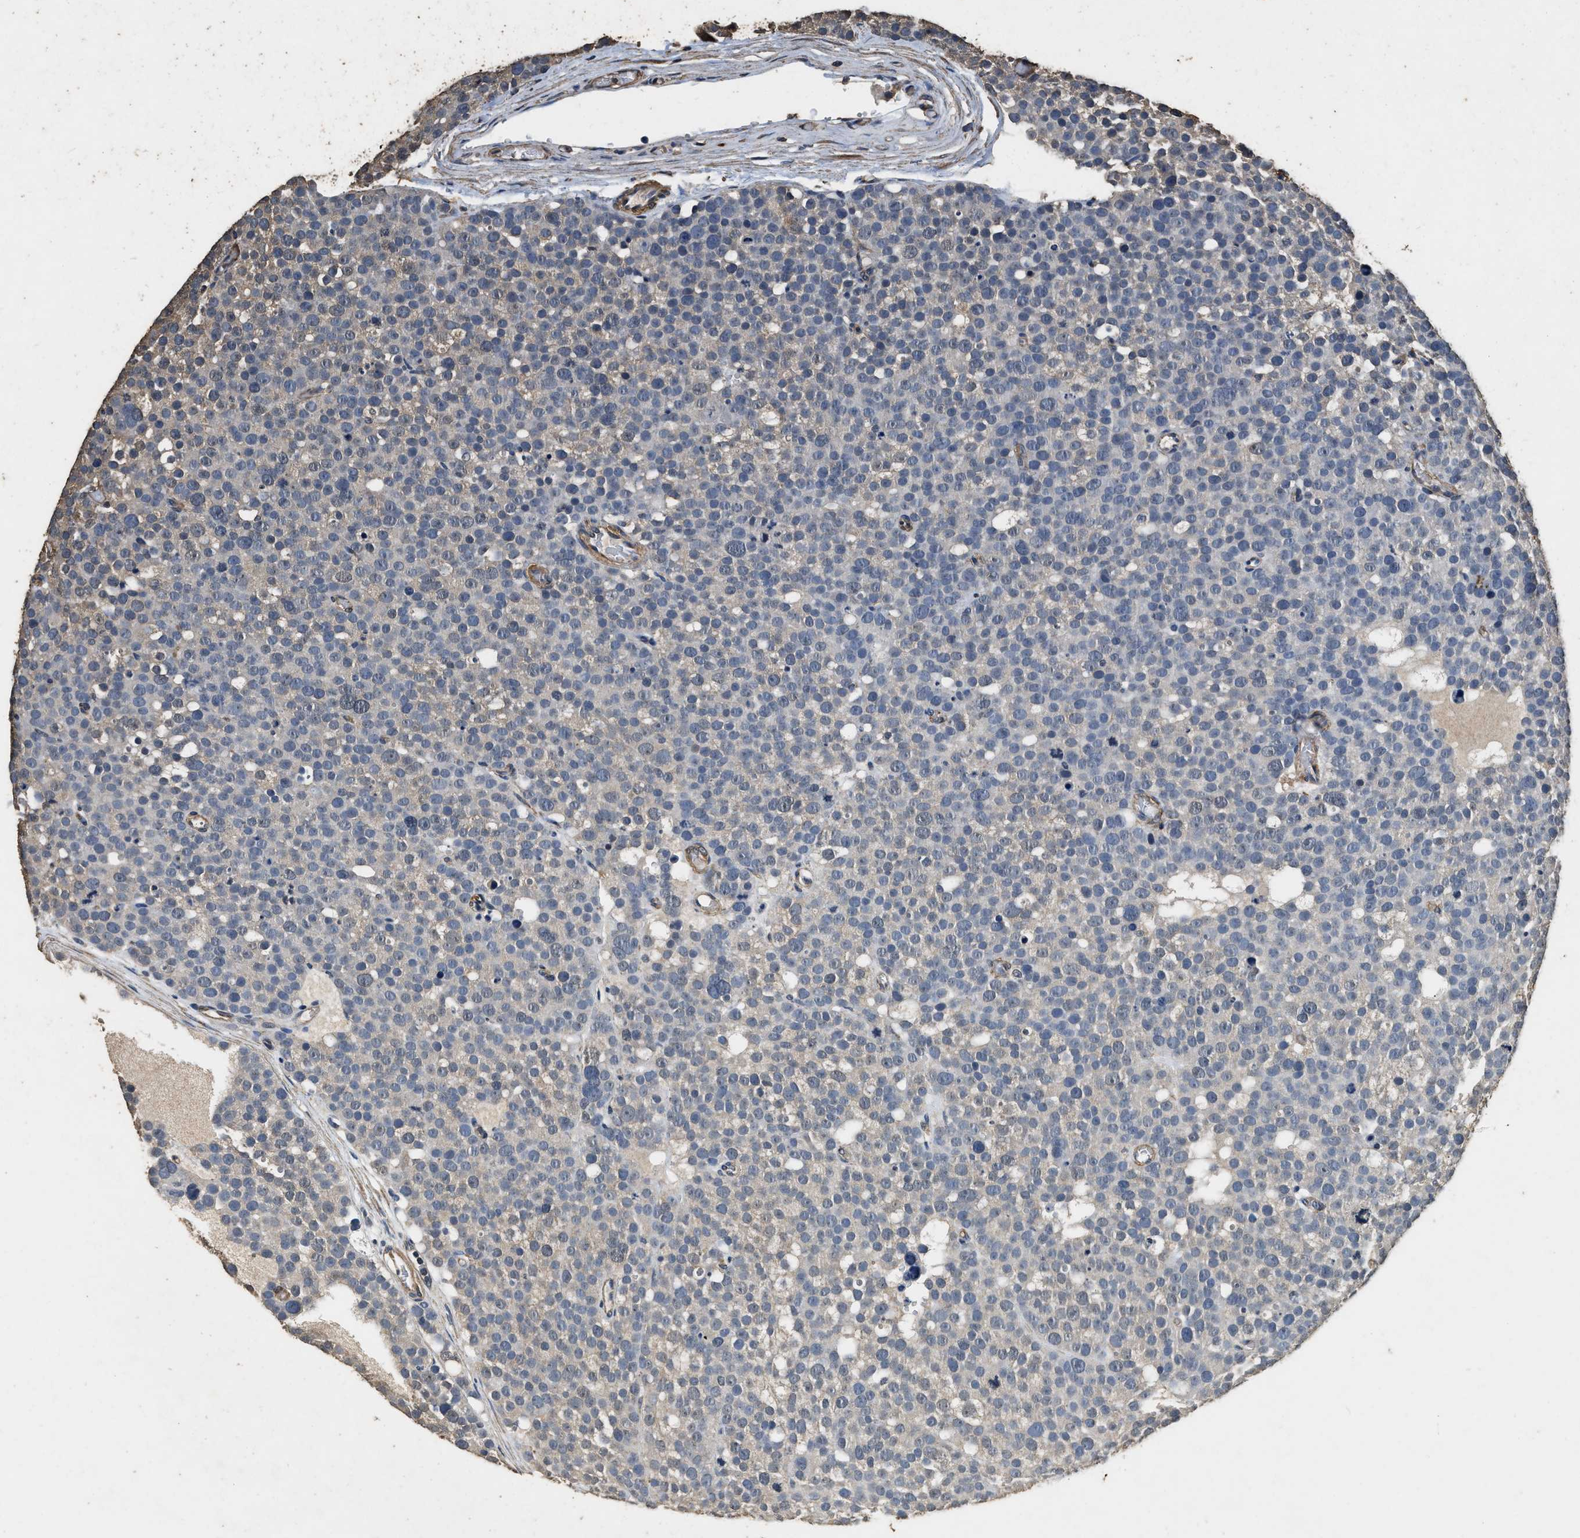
{"staining": {"intensity": "weak", "quantity": "<25%", "location": "cytoplasmic/membranous"}, "tissue": "testis cancer", "cell_type": "Tumor cells", "image_type": "cancer", "snomed": [{"axis": "morphology", "description": "Seminoma, NOS"}, {"axis": "topography", "description": "Testis"}], "caption": "This is a image of immunohistochemistry (IHC) staining of testis cancer, which shows no staining in tumor cells.", "gene": "MIB1", "patient": {"sex": "male", "age": 71}}